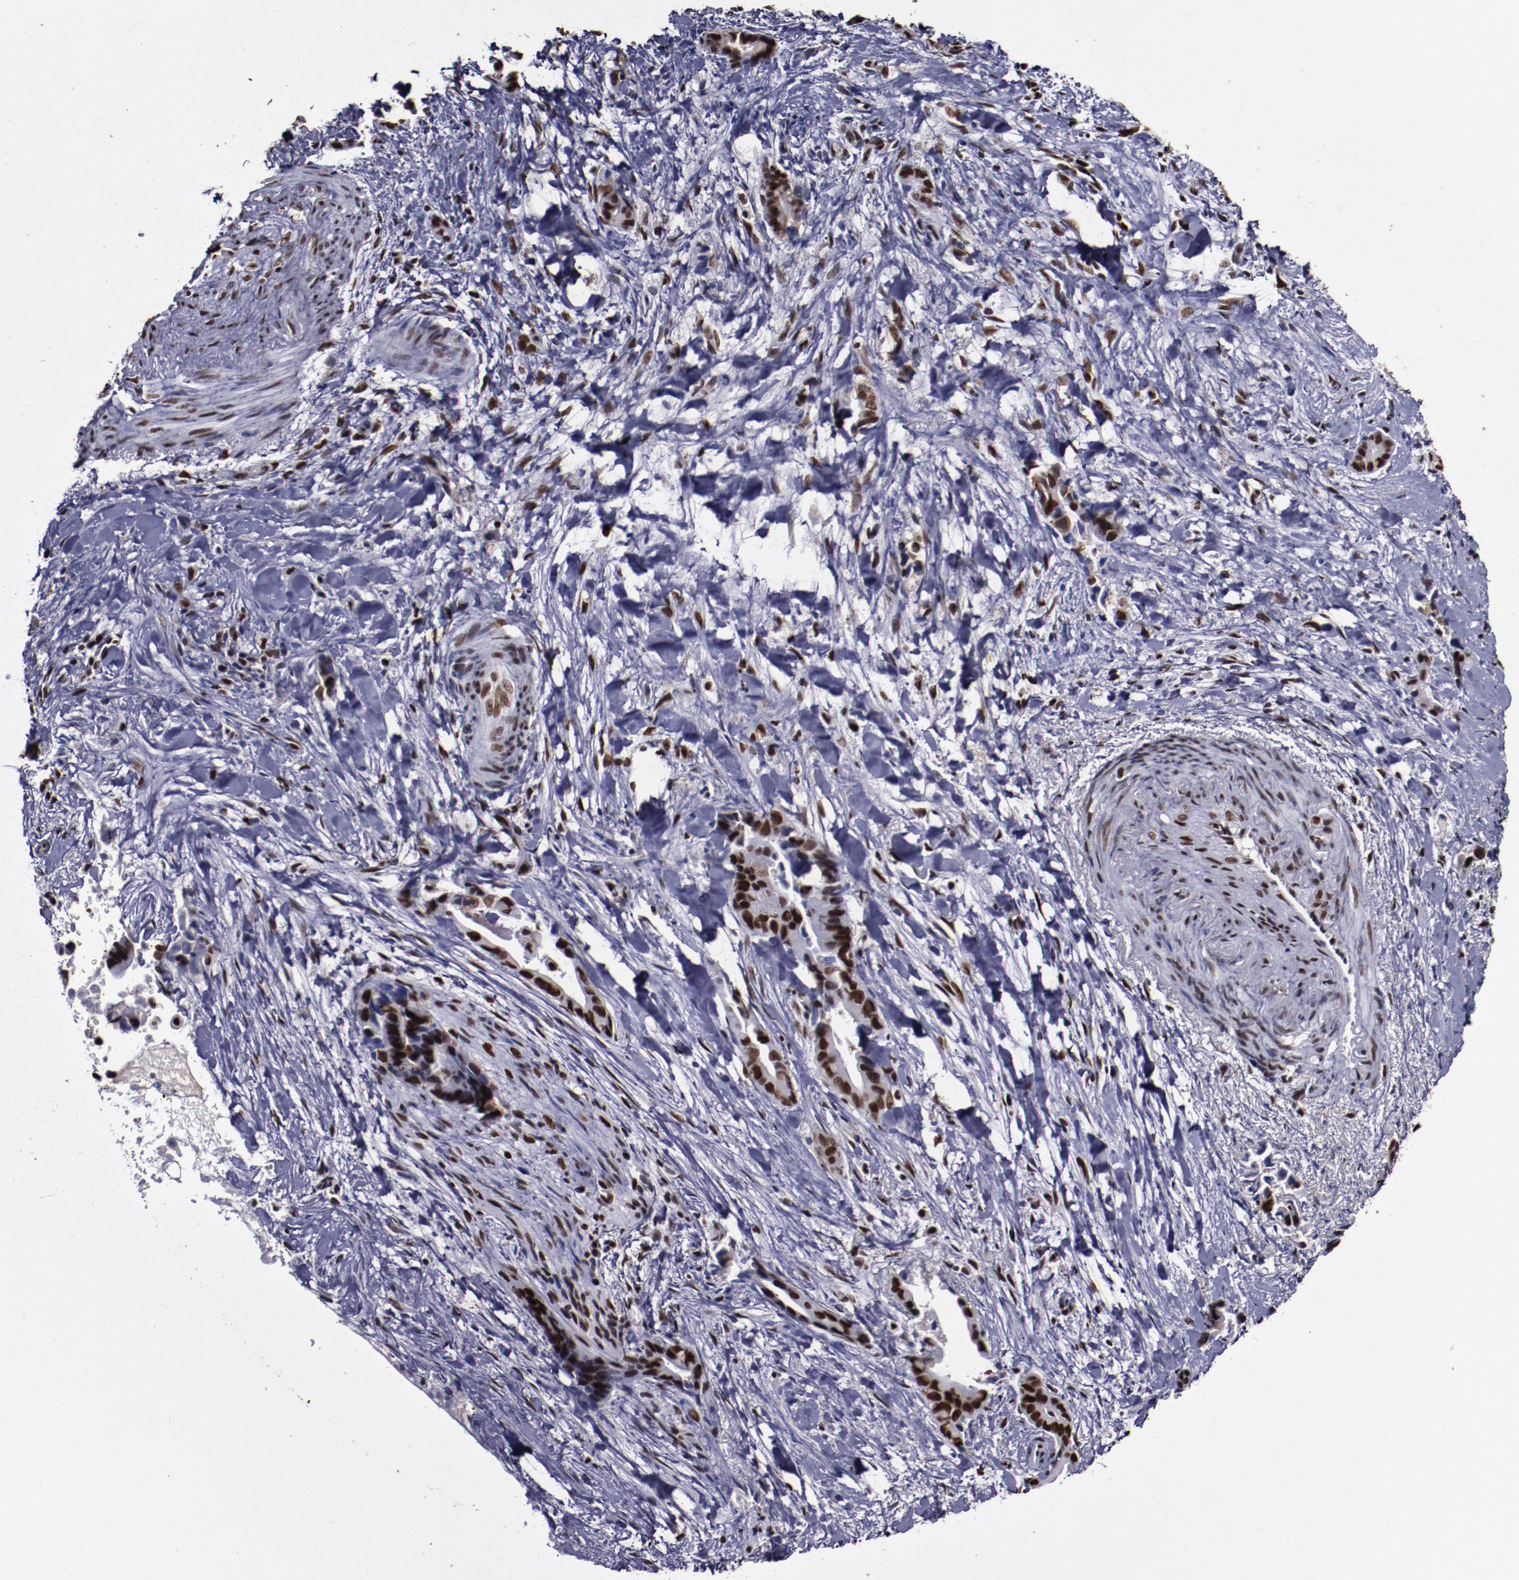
{"staining": {"intensity": "strong", "quantity": ">75%", "location": "nuclear"}, "tissue": "liver cancer", "cell_type": "Tumor cells", "image_type": "cancer", "snomed": [{"axis": "morphology", "description": "Cholangiocarcinoma"}, {"axis": "topography", "description": "Liver"}], "caption": "The histopathology image displays immunohistochemical staining of liver cancer (cholangiocarcinoma). There is strong nuclear expression is appreciated in about >75% of tumor cells.", "gene": "APEX1", "patient": {"sex": "female", "age": 55}}